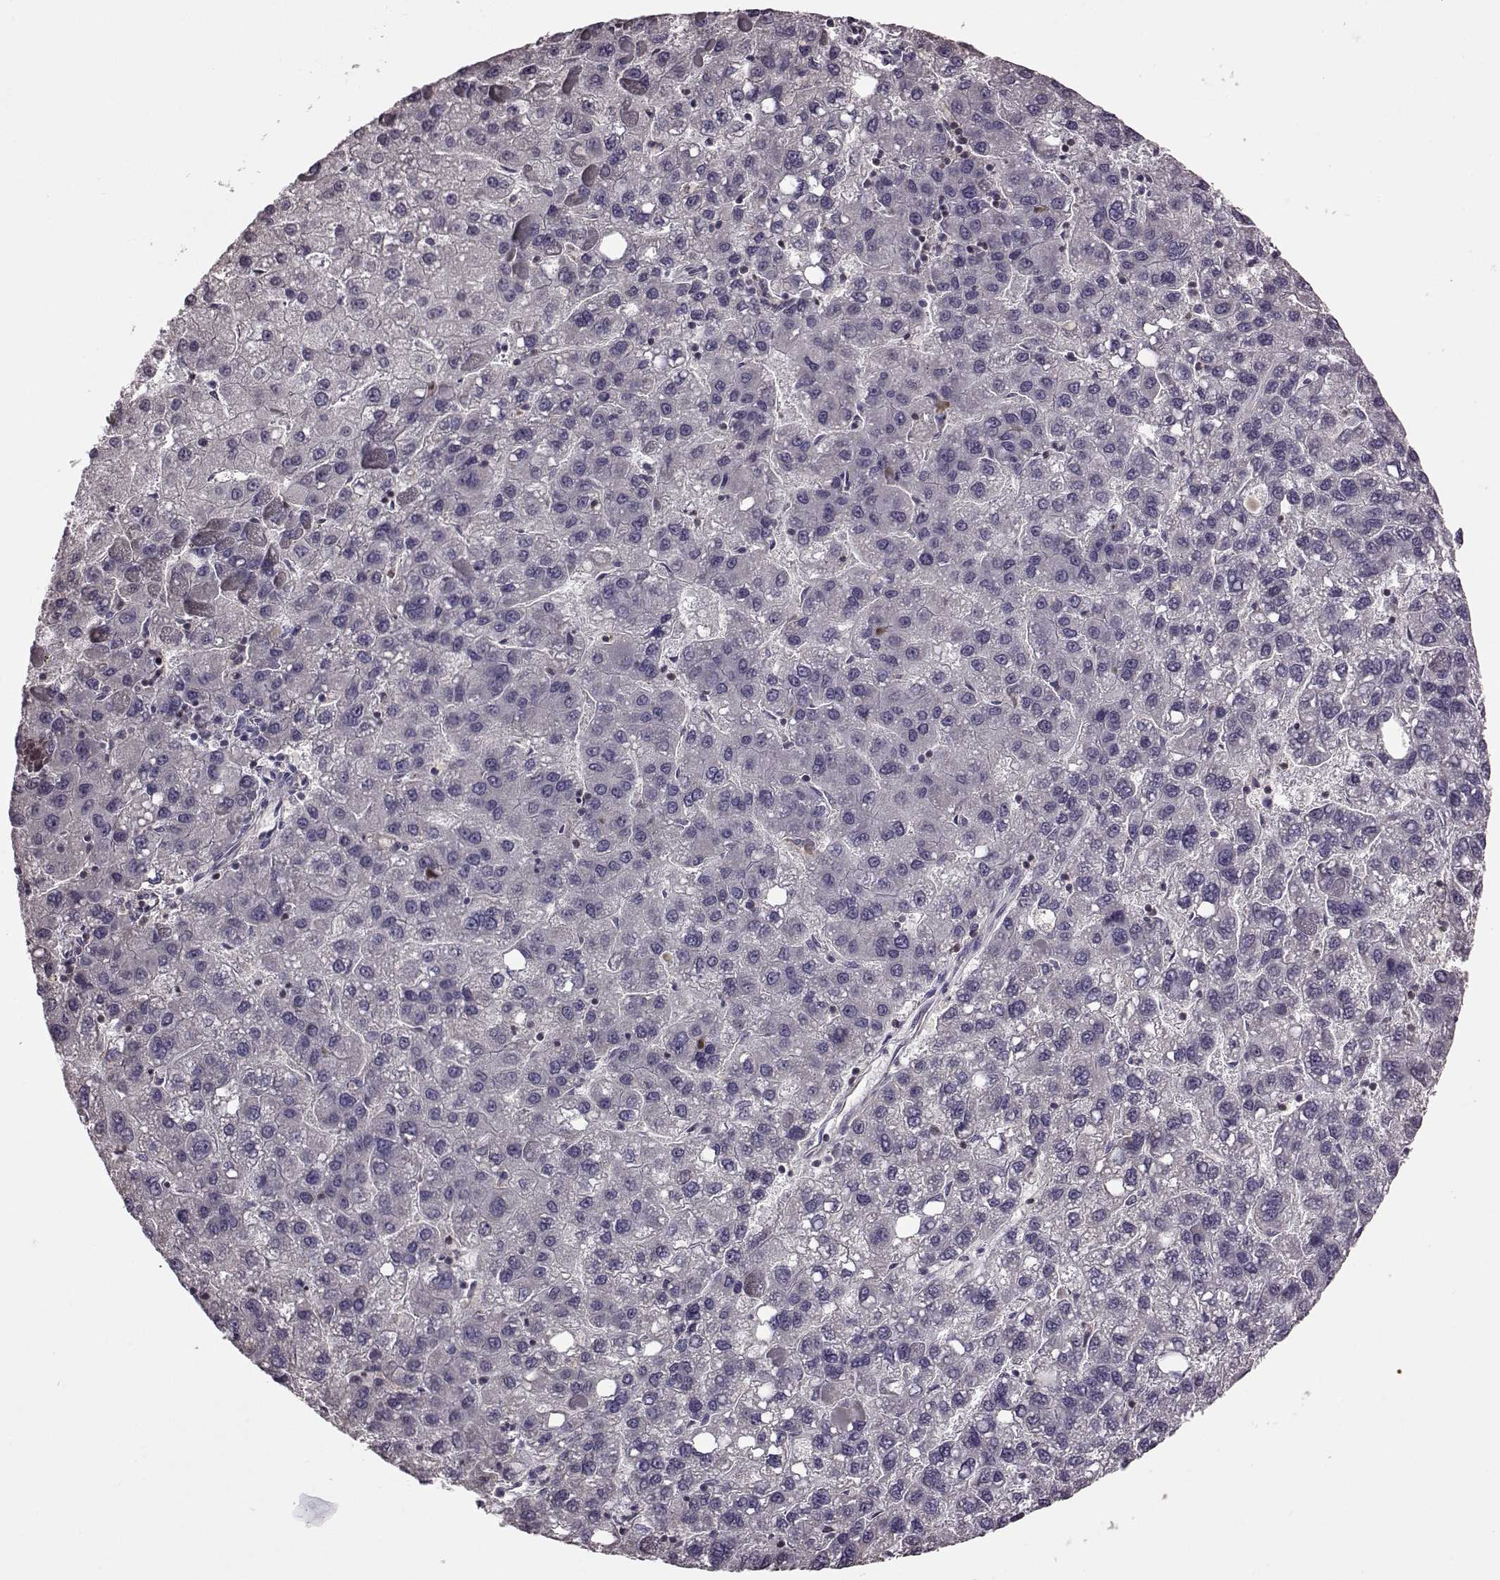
{"staining": {"intensity": "negative", "quantity": "none", "location": "none"}, "tissue": "liver cancer", "cell_type": "Tumor cells", "image_type": "cancer", "snomed": [{"axis": "morphology", "description": "Carcinoma, Hepatocellular, NOS"}, {"axis": "topography", "description": "Liver"}], "caption": "A high-resolution histopathology image shows IHC staining of hepatocellular carcinoma (liver), which exhibits no significant expression in tumor cells. The staining was performed using DAB (3,3'-diaminobenzidine) to visualize the protein expression in brown, while the nuclei were stained in blue with hematoxylin (Magnification: 20x).", "gene": "CDC42SE1", "patient": {"sex": "female", "age": 82}}